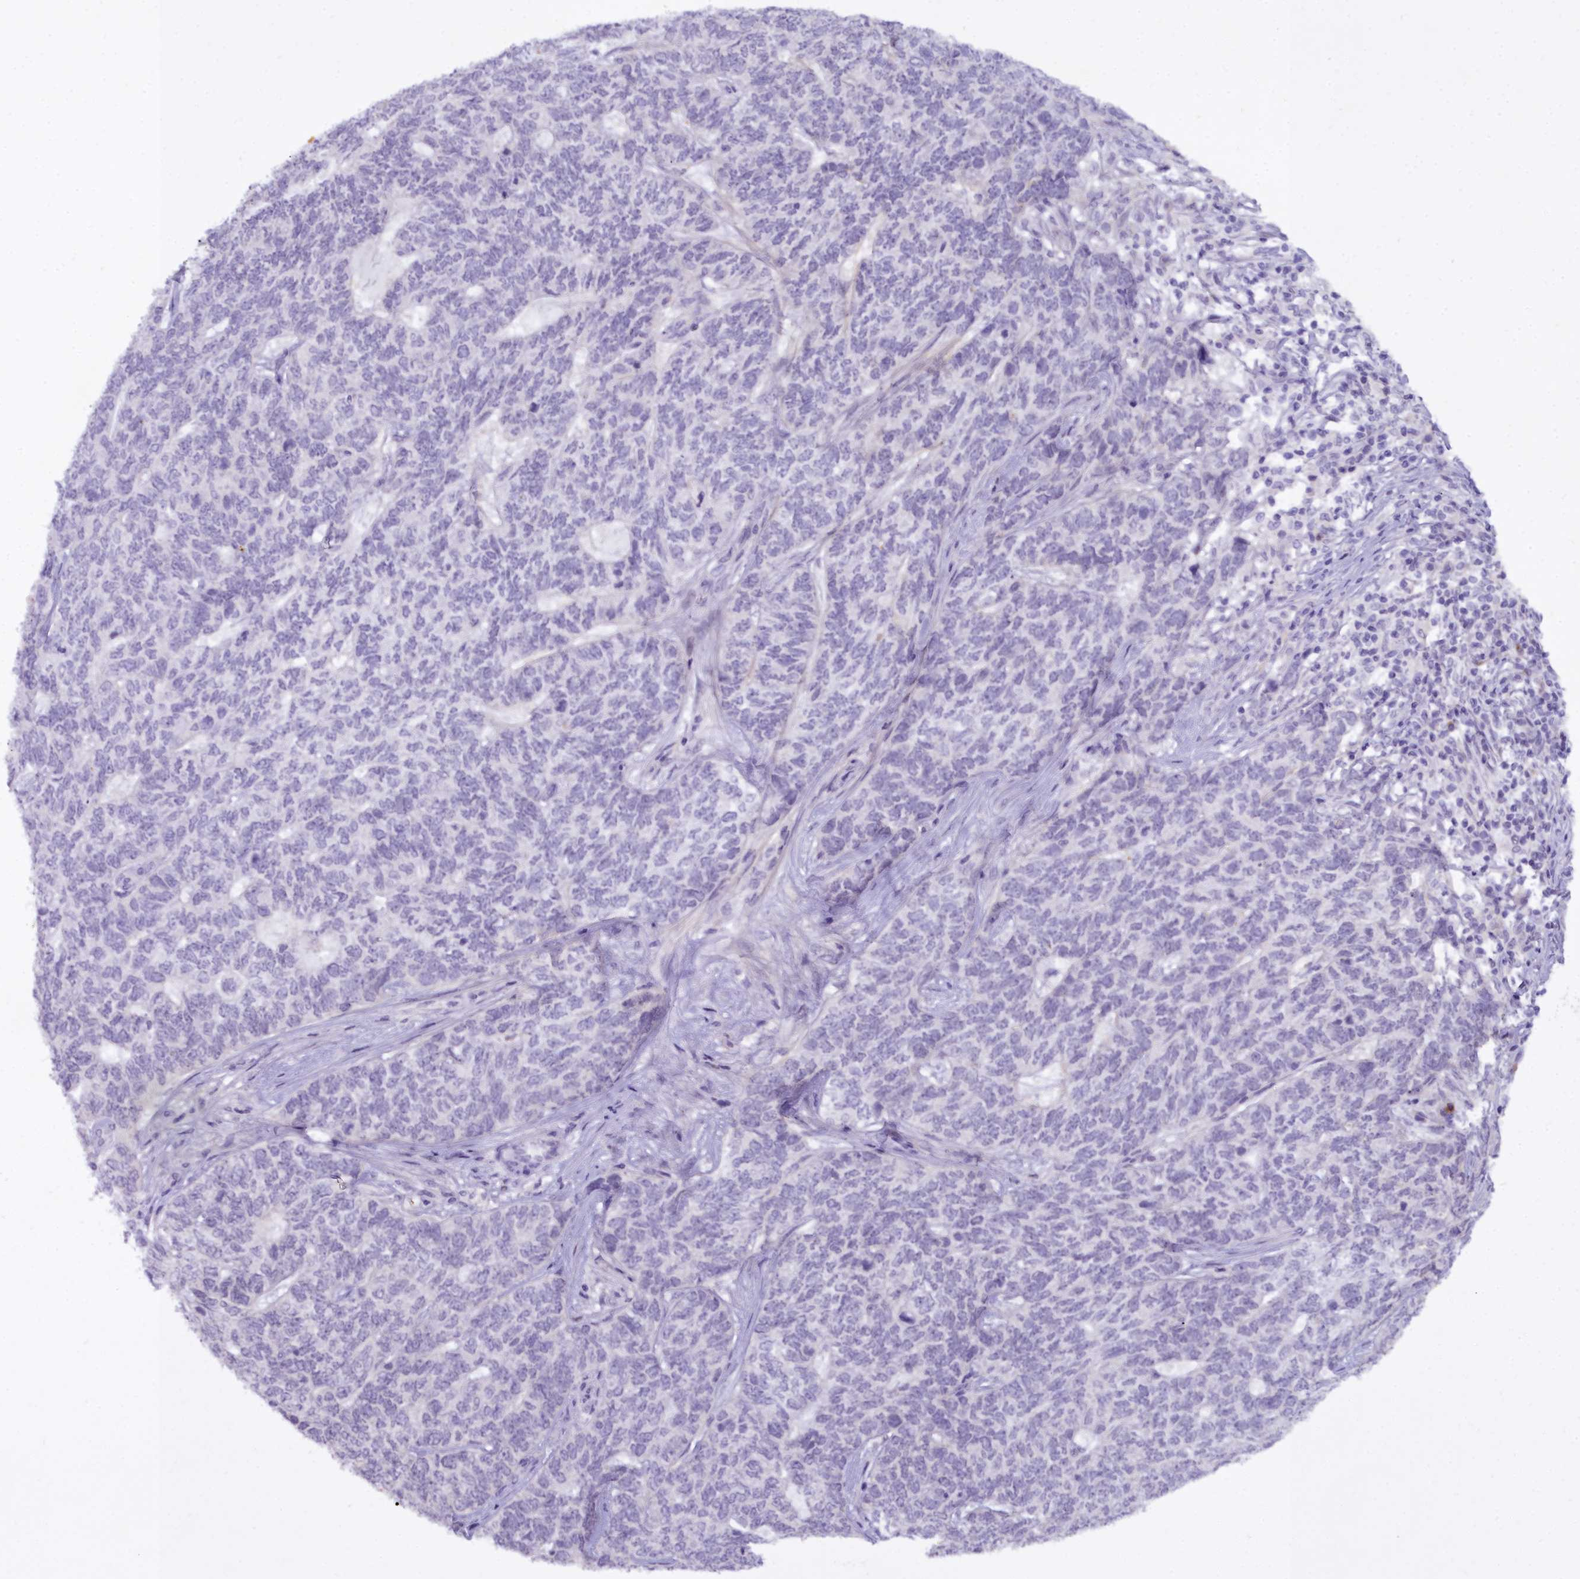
{"staining": {"intensity": "negative", "quantity": "none", "location": "none"}, "tissue": "skin cancer", "cell_type": "Tumor cells", "image_type": "cancer", "snomed": [{"axis": "morphology", "description": "Basal cell carcinoma"}, {"axis": "topography", "description": "Skin"}], "caption": "Immunohistochemistry of human skin cancer (basal cell carcinoma) exhibits no positivity in tumor cells.", "gene": "OSTN", "patient": {"sex": "female", "age": 65}}